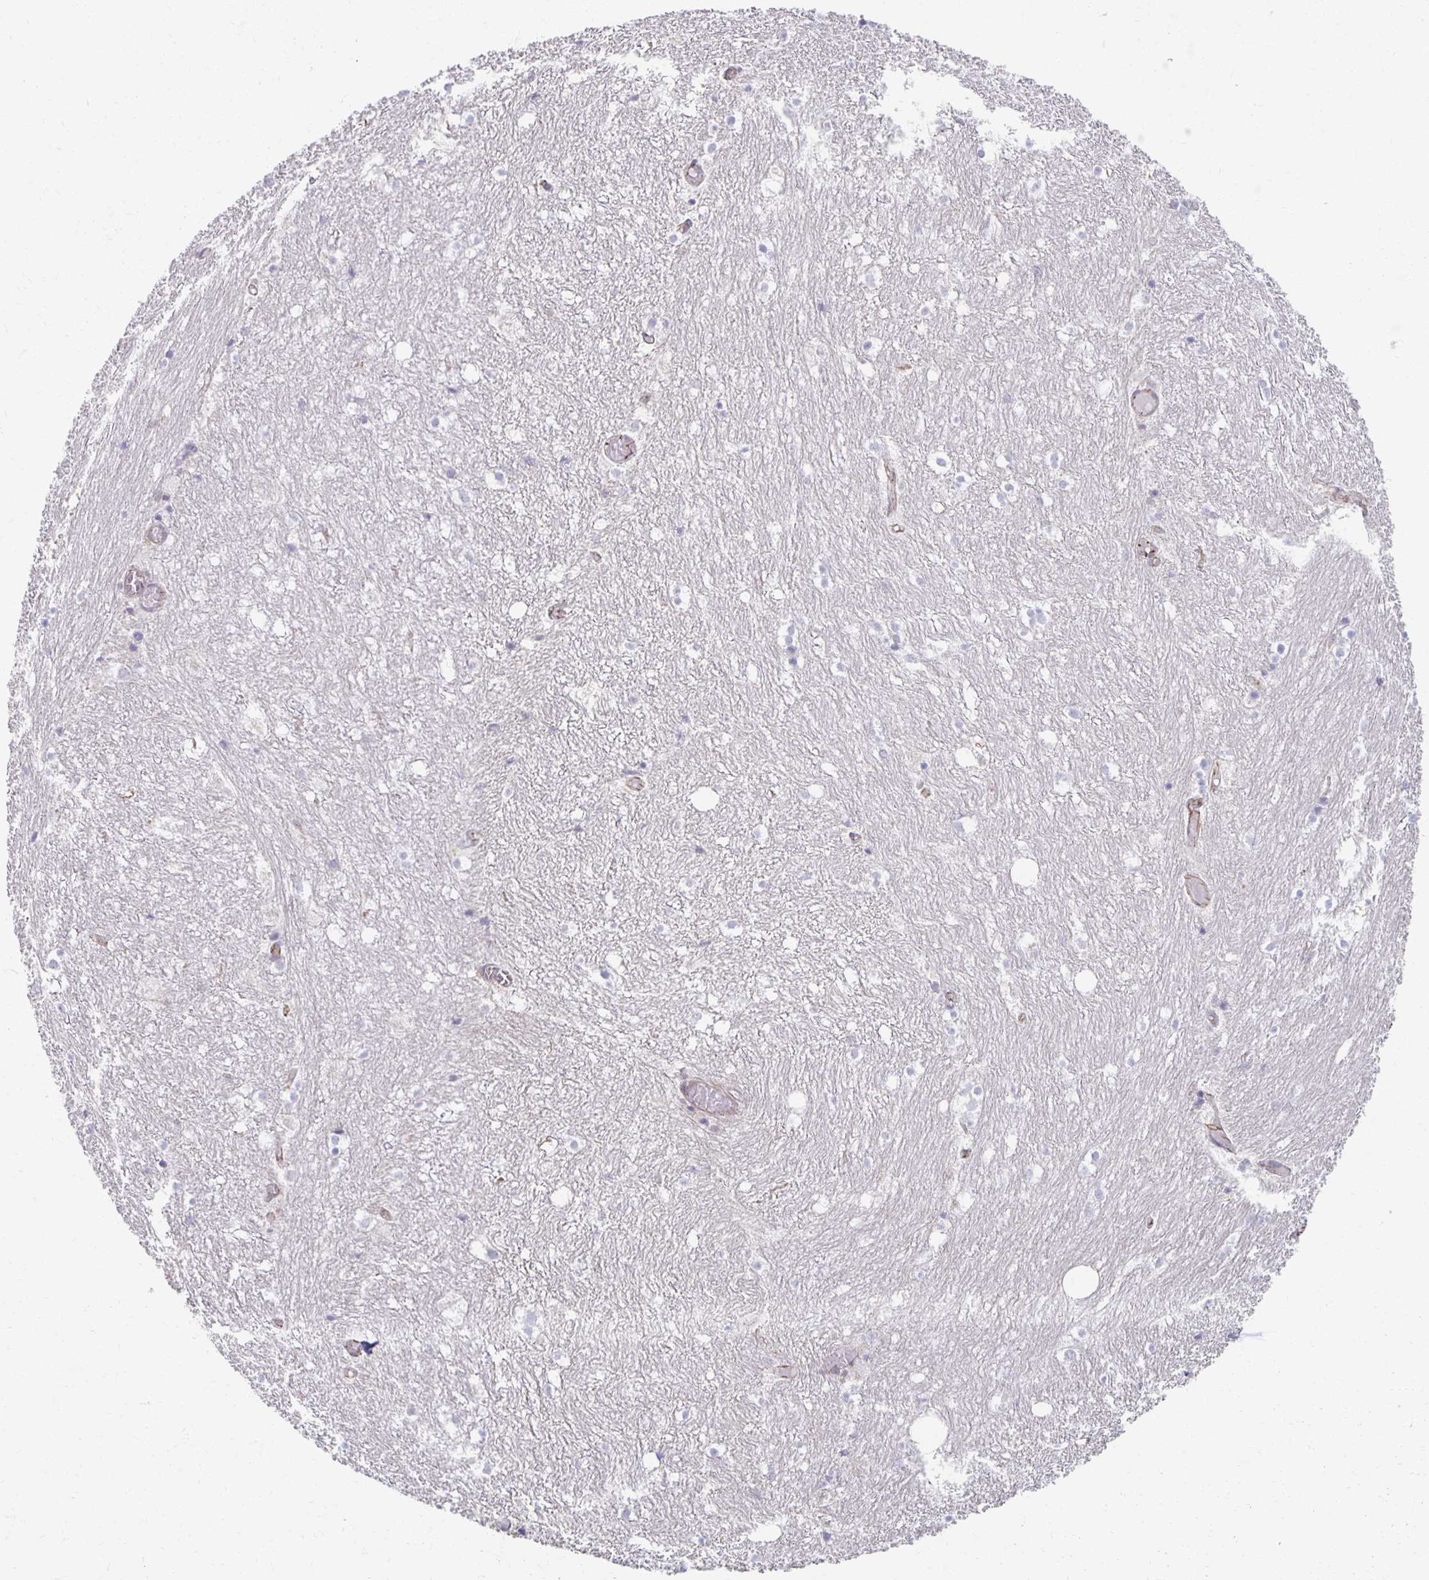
{"staining": {"intensity": "negative", "quantity": "none", "location": "none"}, "tissue": "hippocampus", "cell_type": "Glial cells", "image_type": "normal", "snomed": [{"axis": "morphology", "description": "Normal tissue, NOS"}, {"axis": "topography", "description": "Hippocampus"}], "caption": "Glial cells show no significant protein staining in benign hippocampus.", "gene": "HCFC1R1", "patient": {"sex": "female", "age": 52}}